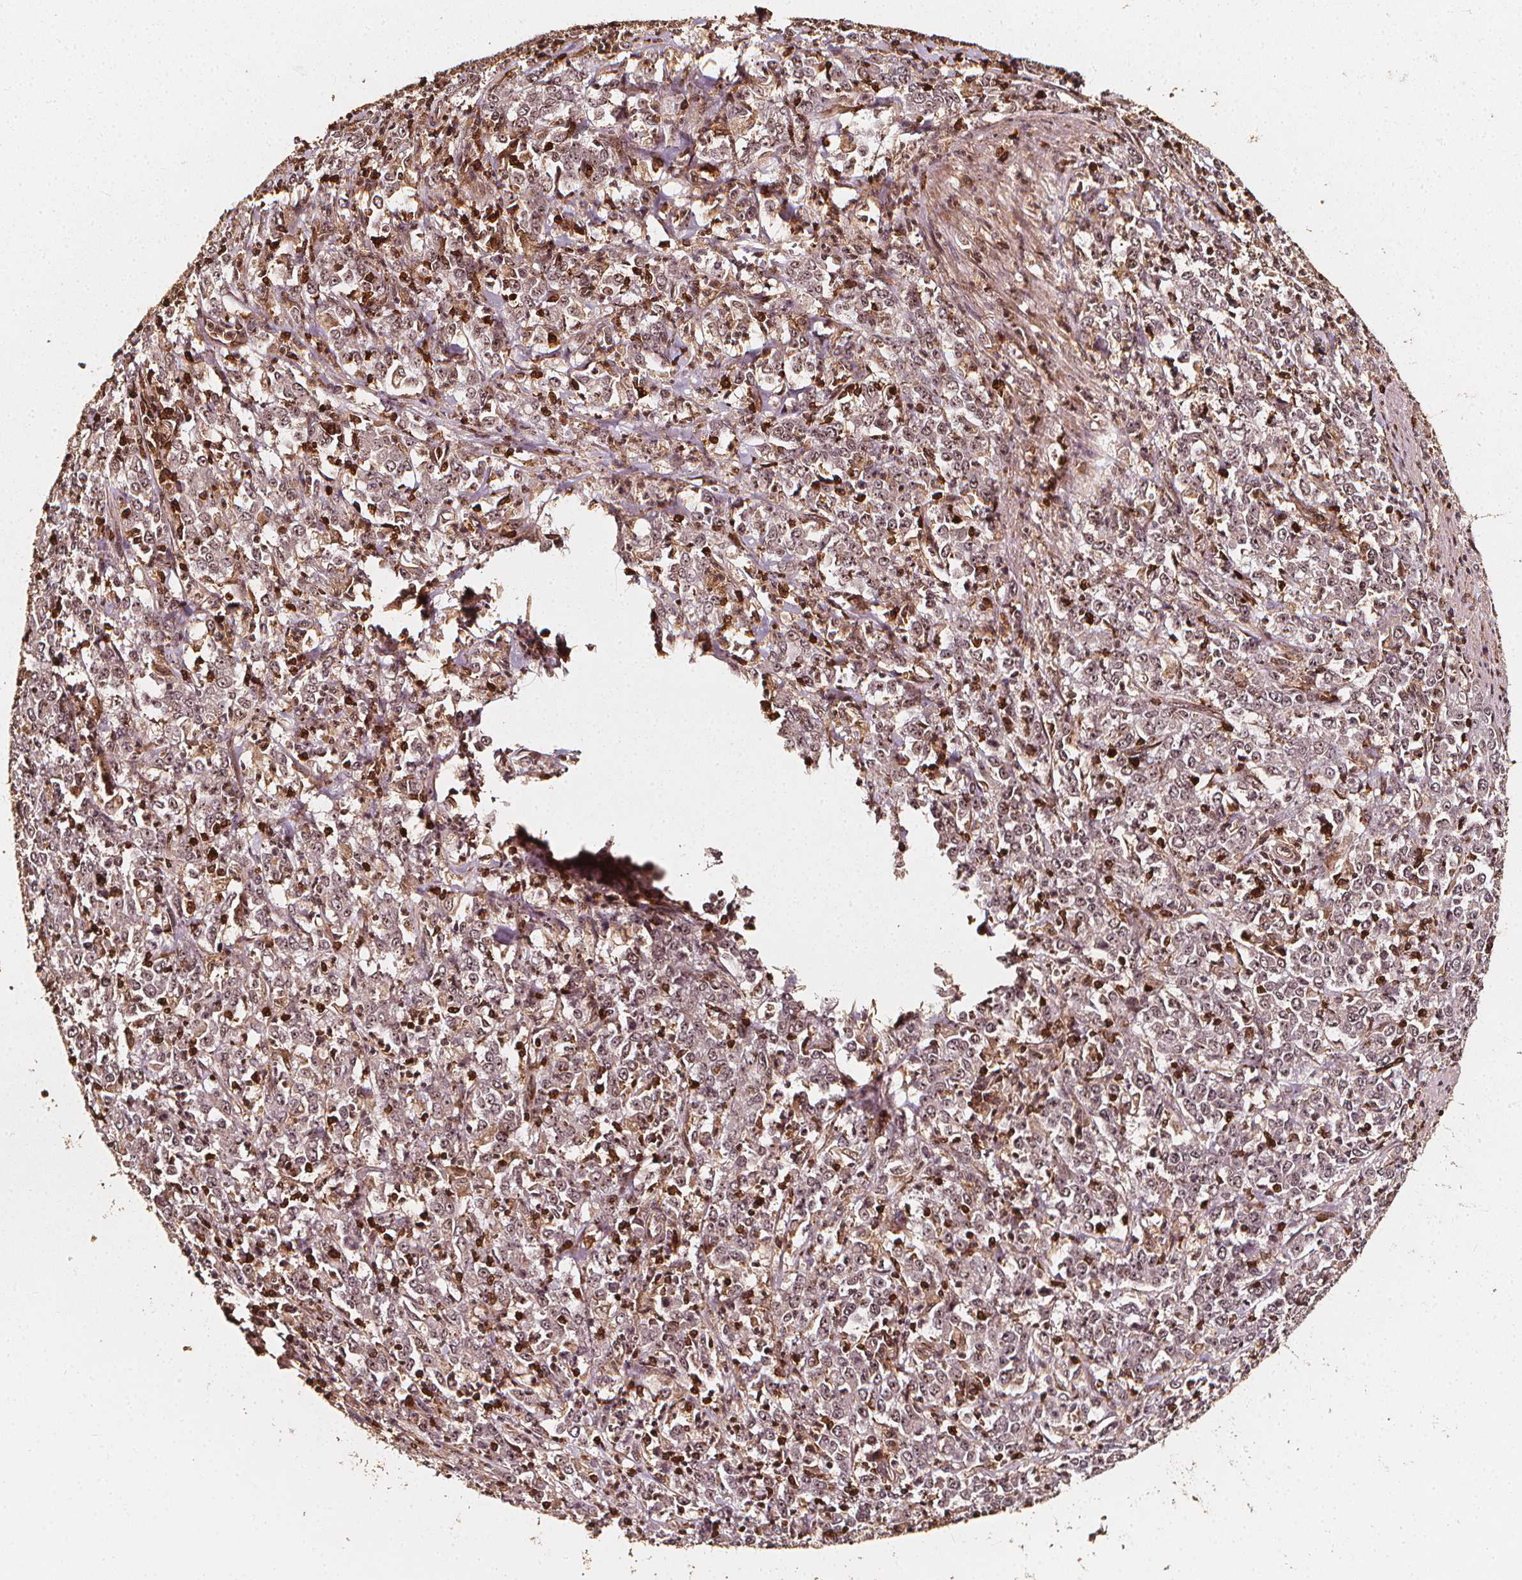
{"staining": {"intensity": "weak", "quantity": ">75%", "location": "nuclear"}, "tissue": "stomach cancer", "cell_type": "Tumor cells", "image_type": "cancer", "snomed": [{"axis": "morphology", "description": "Adenocarcinoma, NOS"}, {"axis": "topography", "description": "Stomach, lower"}], "caption": "Immunohistochemical staining of stomach adenocarcinoma exhibits low levels of weak nuclear expression in about >75% of tumor cells. Ihc stains the protein in brown and the nuclei are stained blue.", "gene": "EXOSC9", "patient": {"sex": "female", "age": 71}}